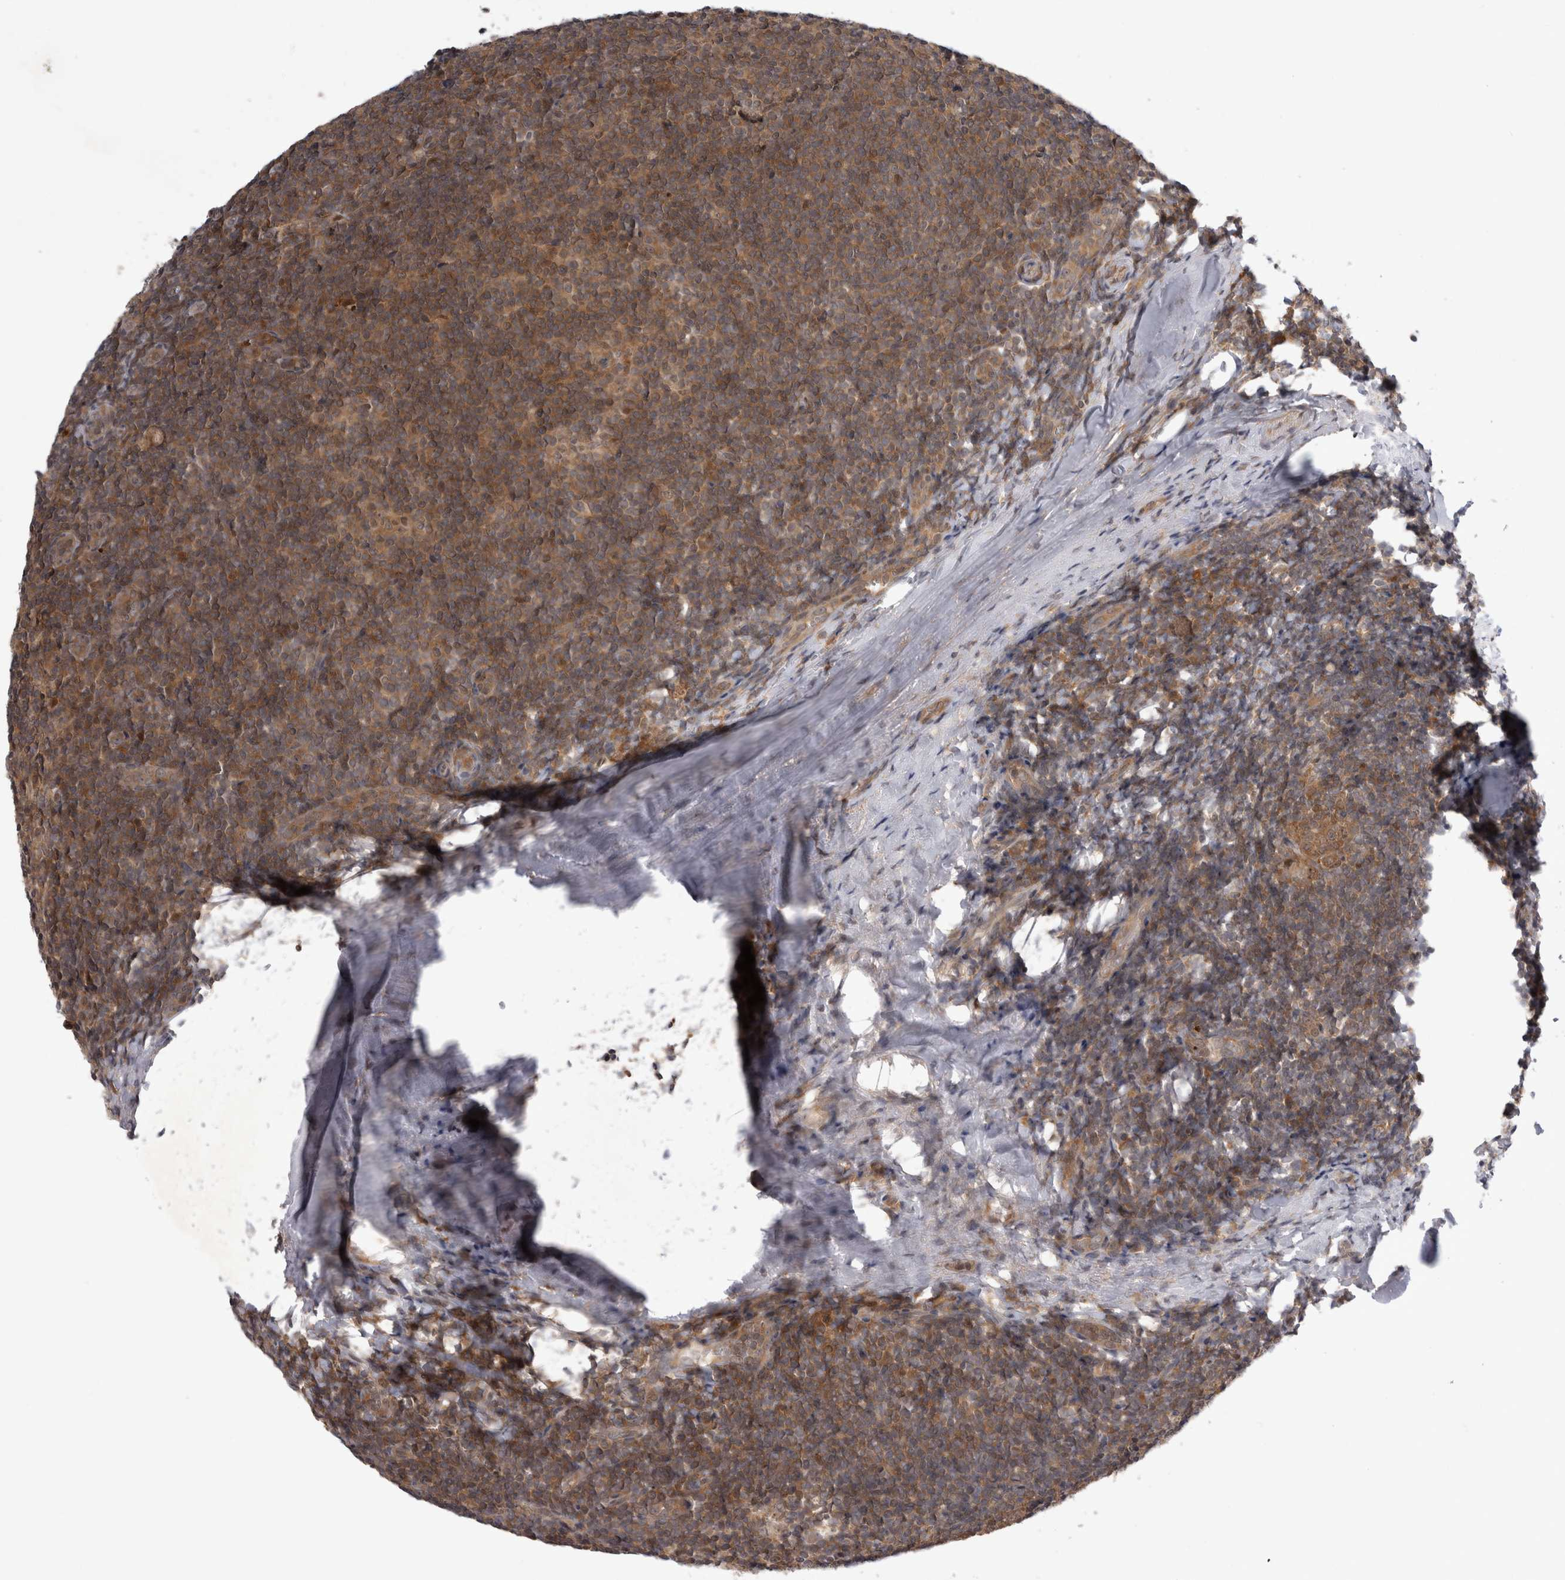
{"staining": {"intensity": "moderate", "quantity": ">75%", "location": "cytoplasmic/membranous,nuclear"}, "tissue": "tonsil", "cell_type": "Germinal center cells", "image_type": "normal", "snomed": [{"axis": "morphology", "description": "Normal tissue, NOS"}, {"axis": "topography", "description": "Tonsil"}], "caption": "A photomicrograph of tonsil stained for a protein exhibits moderate cytoplasmic/membranous,nuclear brown staining in germinal center cells. (Brightfield microscopy of DAB IHC at high magnification).", "gene": "PSMB2", "patient": {"sex": "male", "age": 37}}